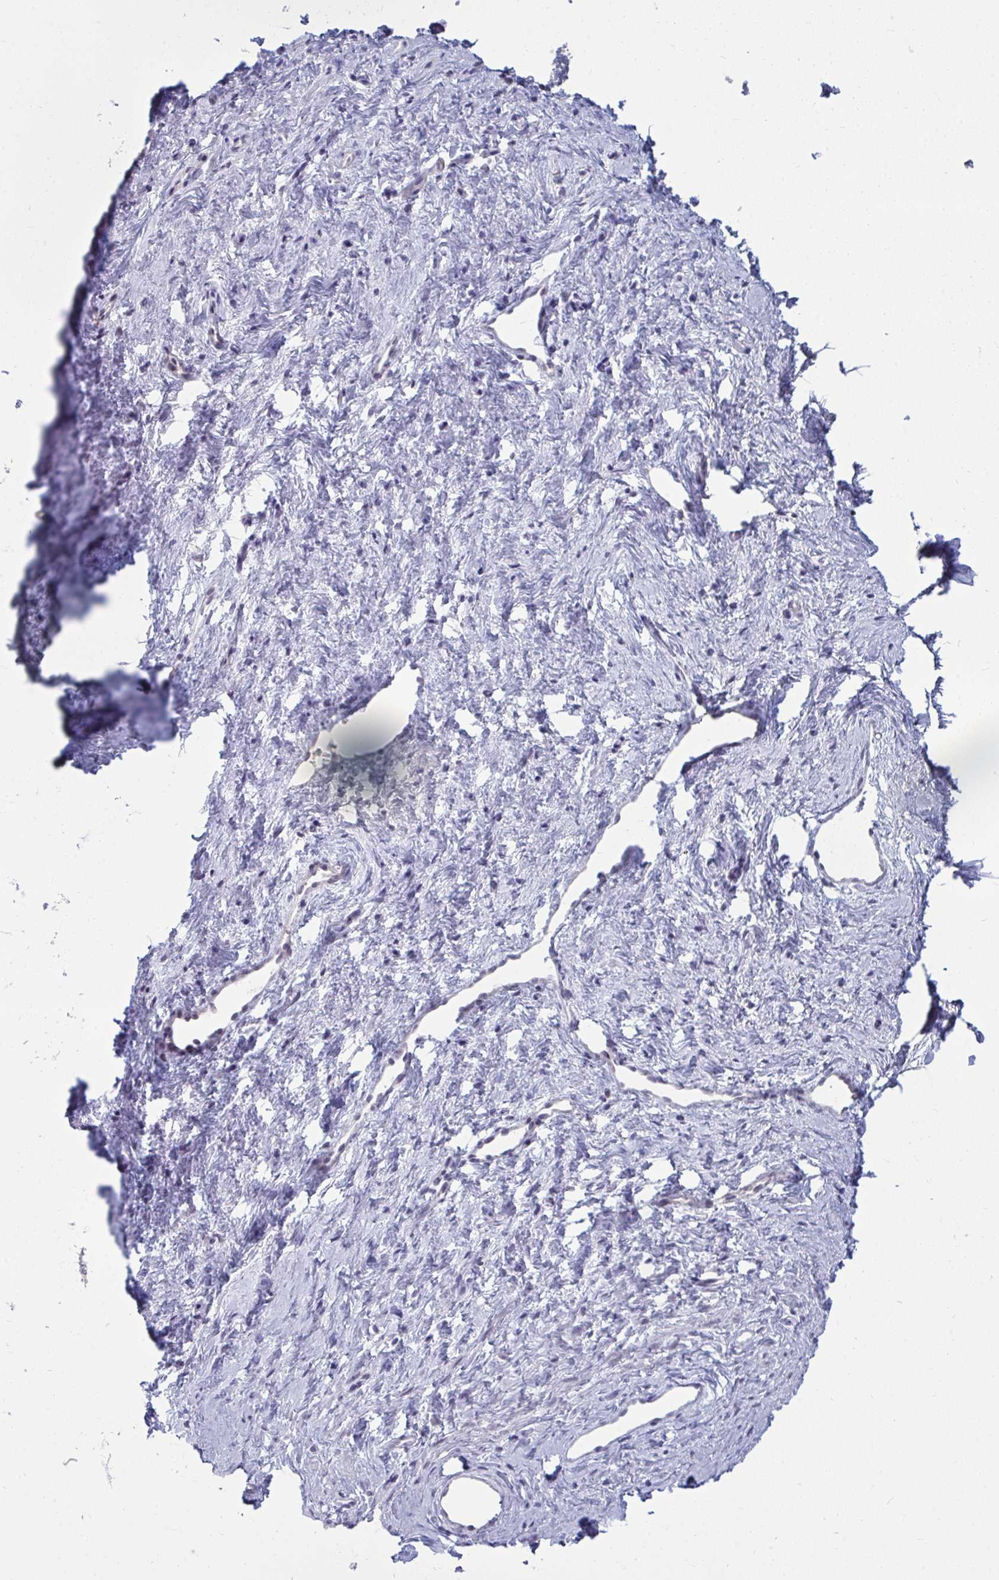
{"staining": {"intensity": "negative", "quantity": "none", "location": "none"}, "tissue": "vagina", "cell_type": "Squamous epithelial cells", "image_type": "normal", "snomed": [{"axis": "morphology", "description": "Normal tissue, NOS"}, {"axis": "topography", "description": "Vagina"}], "caption": "This photomicrograph is of normal vagina stained with immunohistochemistry (IHC) to label a protein in brown with the nuclei are counter-stained blue. There is no positivity in squamous epithelial cells. (IHC, brightfield microscopy, high magnification).", "gene": "RNASEH1", "patient": {"sex": "female", "age": 45}}